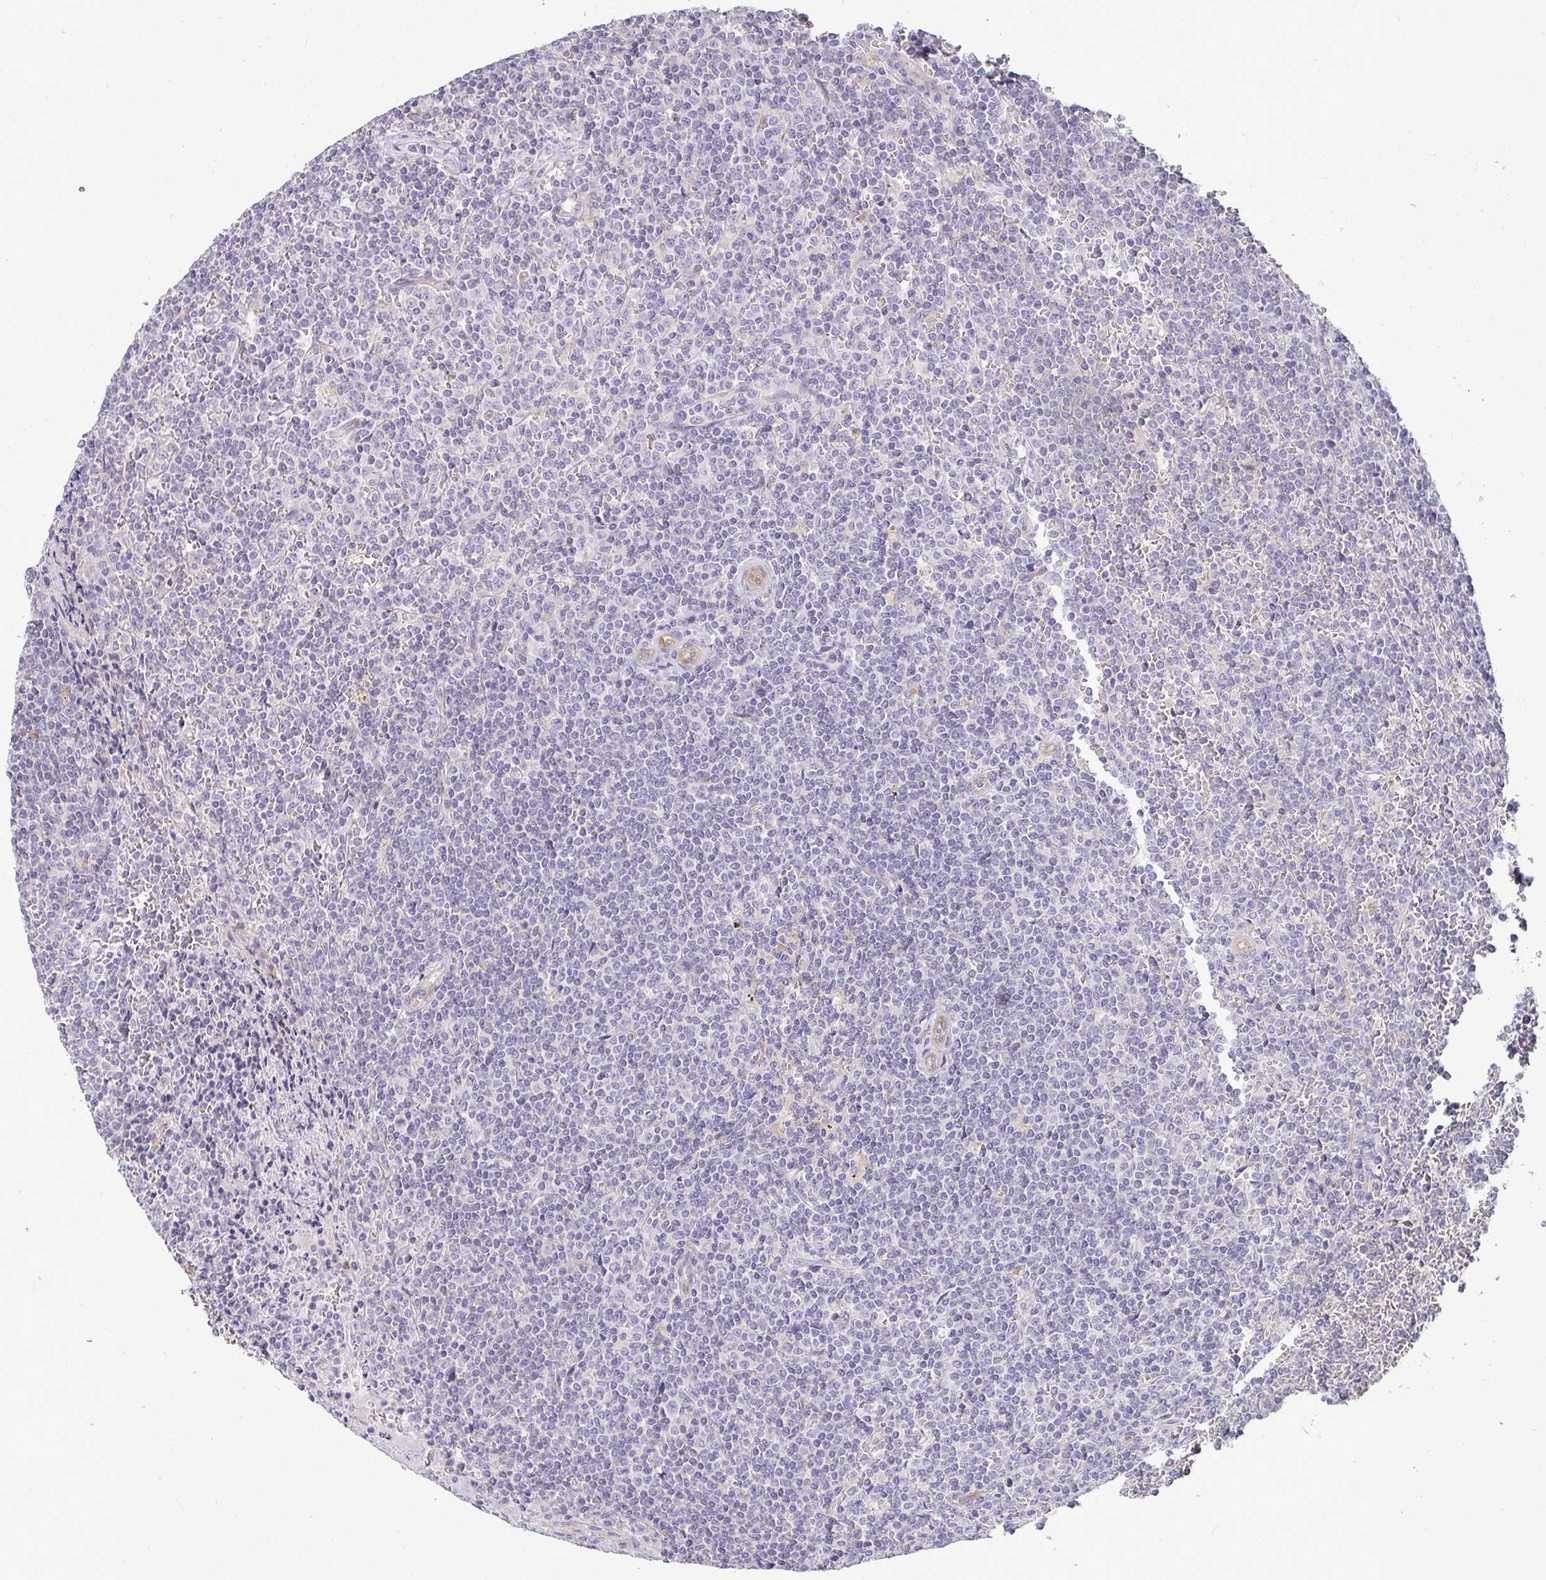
{"staining": {"intensity": "negative", "quantity": "none", "location": "none"}, "tissue": "lymphoma", "cell_type": "Tumor cells", "image_type": "cancer", "snomed": [{"axis": "morphology", "description": "Malignant lymphoma, non-Hodgkin's type, Low grade"}, {"axis": "topography", "description": "Spleen"}], "caption": "This is a micrograph of immunohistochemistry staining of low-grade malignant lymphoma, non-Hodgkin's type, which shows no staining in tumor cells. (DAB immunohistochemistry (IHC) with hematoxylin counter stain).", "gene": "SH2D1B", "patient": {"sex": "female", "age": 19}}